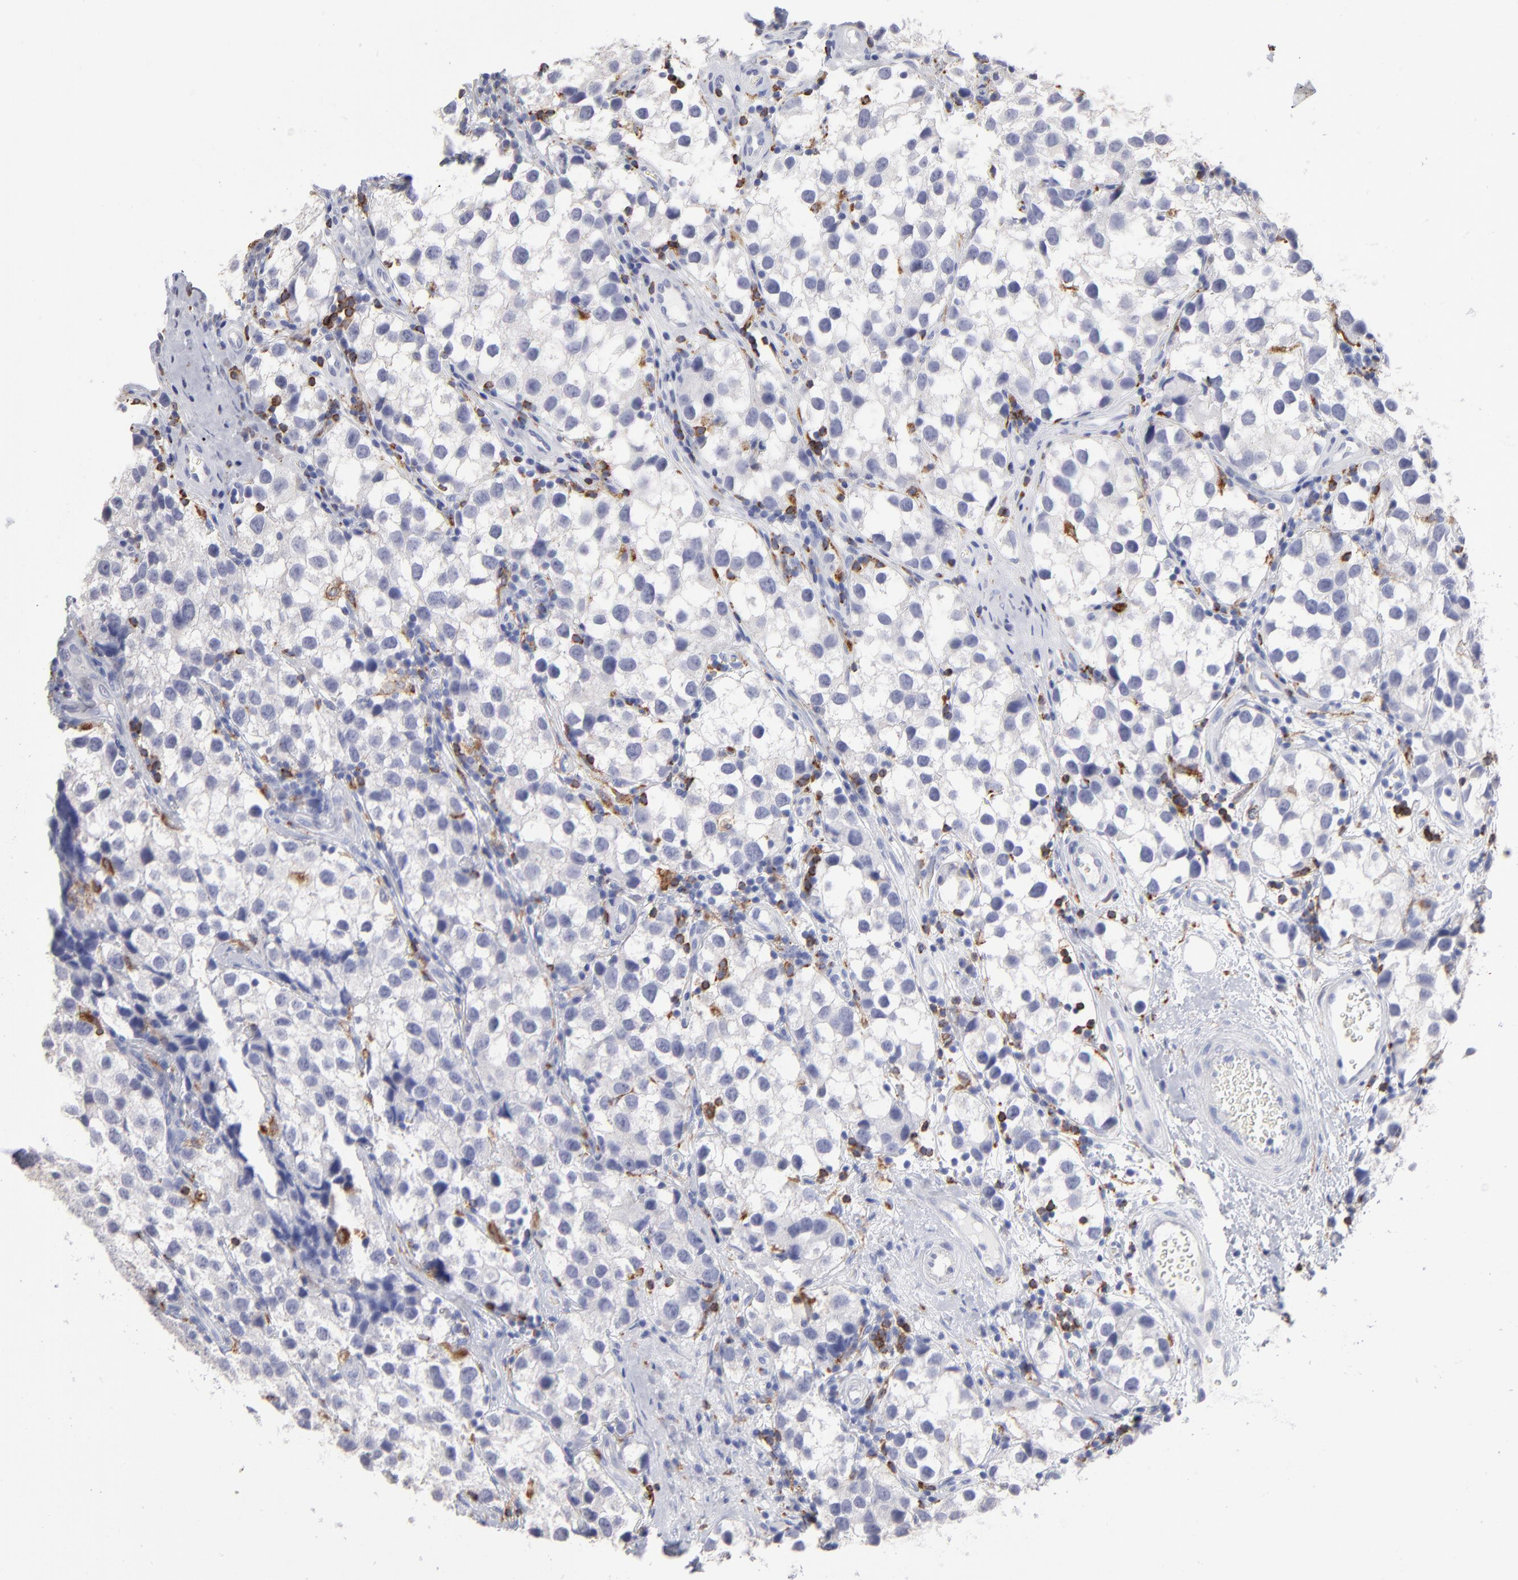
{"staining": {"intensity": "negative", "quantity": "none", "location": "none"}, "tissue": "testis cancer", "cell_type": "Tumor cells", "image_type": "cancer", "snomed": [{"axis": "morphology", "description": "Seminoma, NOS"}, {"axis": "topography", "description": "Testis"}], "caption": "Tumor cells show no significant protein expression in testis seminoma. The staining is performed using DAB brown chromogen with nuclei counter-stained in using hematoxylin.", "gene": "CD180", "patient": {"sex": "male", "age": 39}}